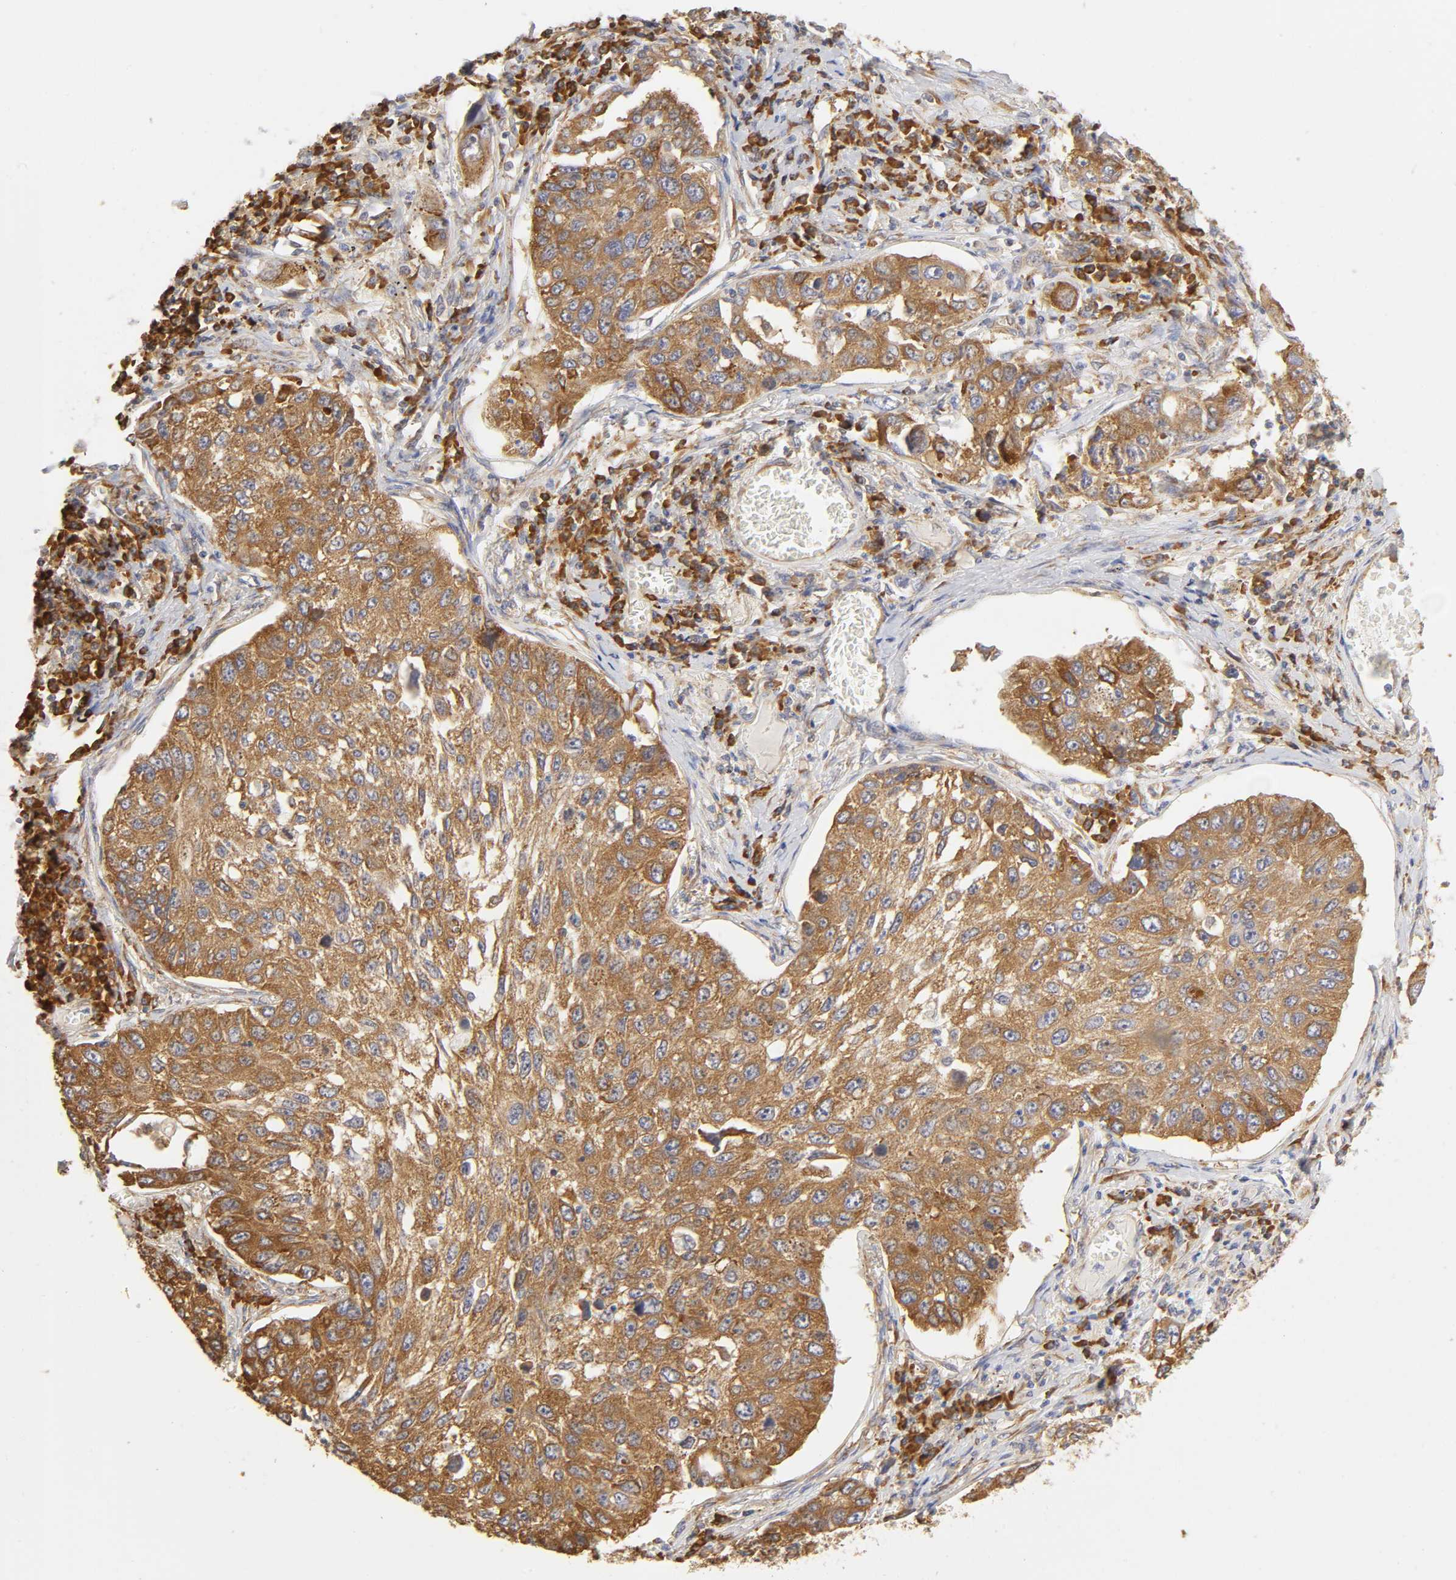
{"staining": {"intensity": "strong", "quantity": ">75%", "location": "cytoplasmic/membranous"}, "tissue": "lung cancer", "cell_type": "Tumor cells", "image_type": "cancer", "snomed": [{"axis": "morphology", "description": "Squamous cell carcinoma, NOS"}, {"axis": "topography", "description": "Lung"}], "caption": "A high-resolution micrograph shows immunohistochemistry (IHC) staining of lung cancer (squamous cell carcinoma), which reveals strong cytoplasmic/membranous staining in approximately >75% of tumor cells.", "gene": "RPL14", "patient": {"sex": "male", "age": 71}}